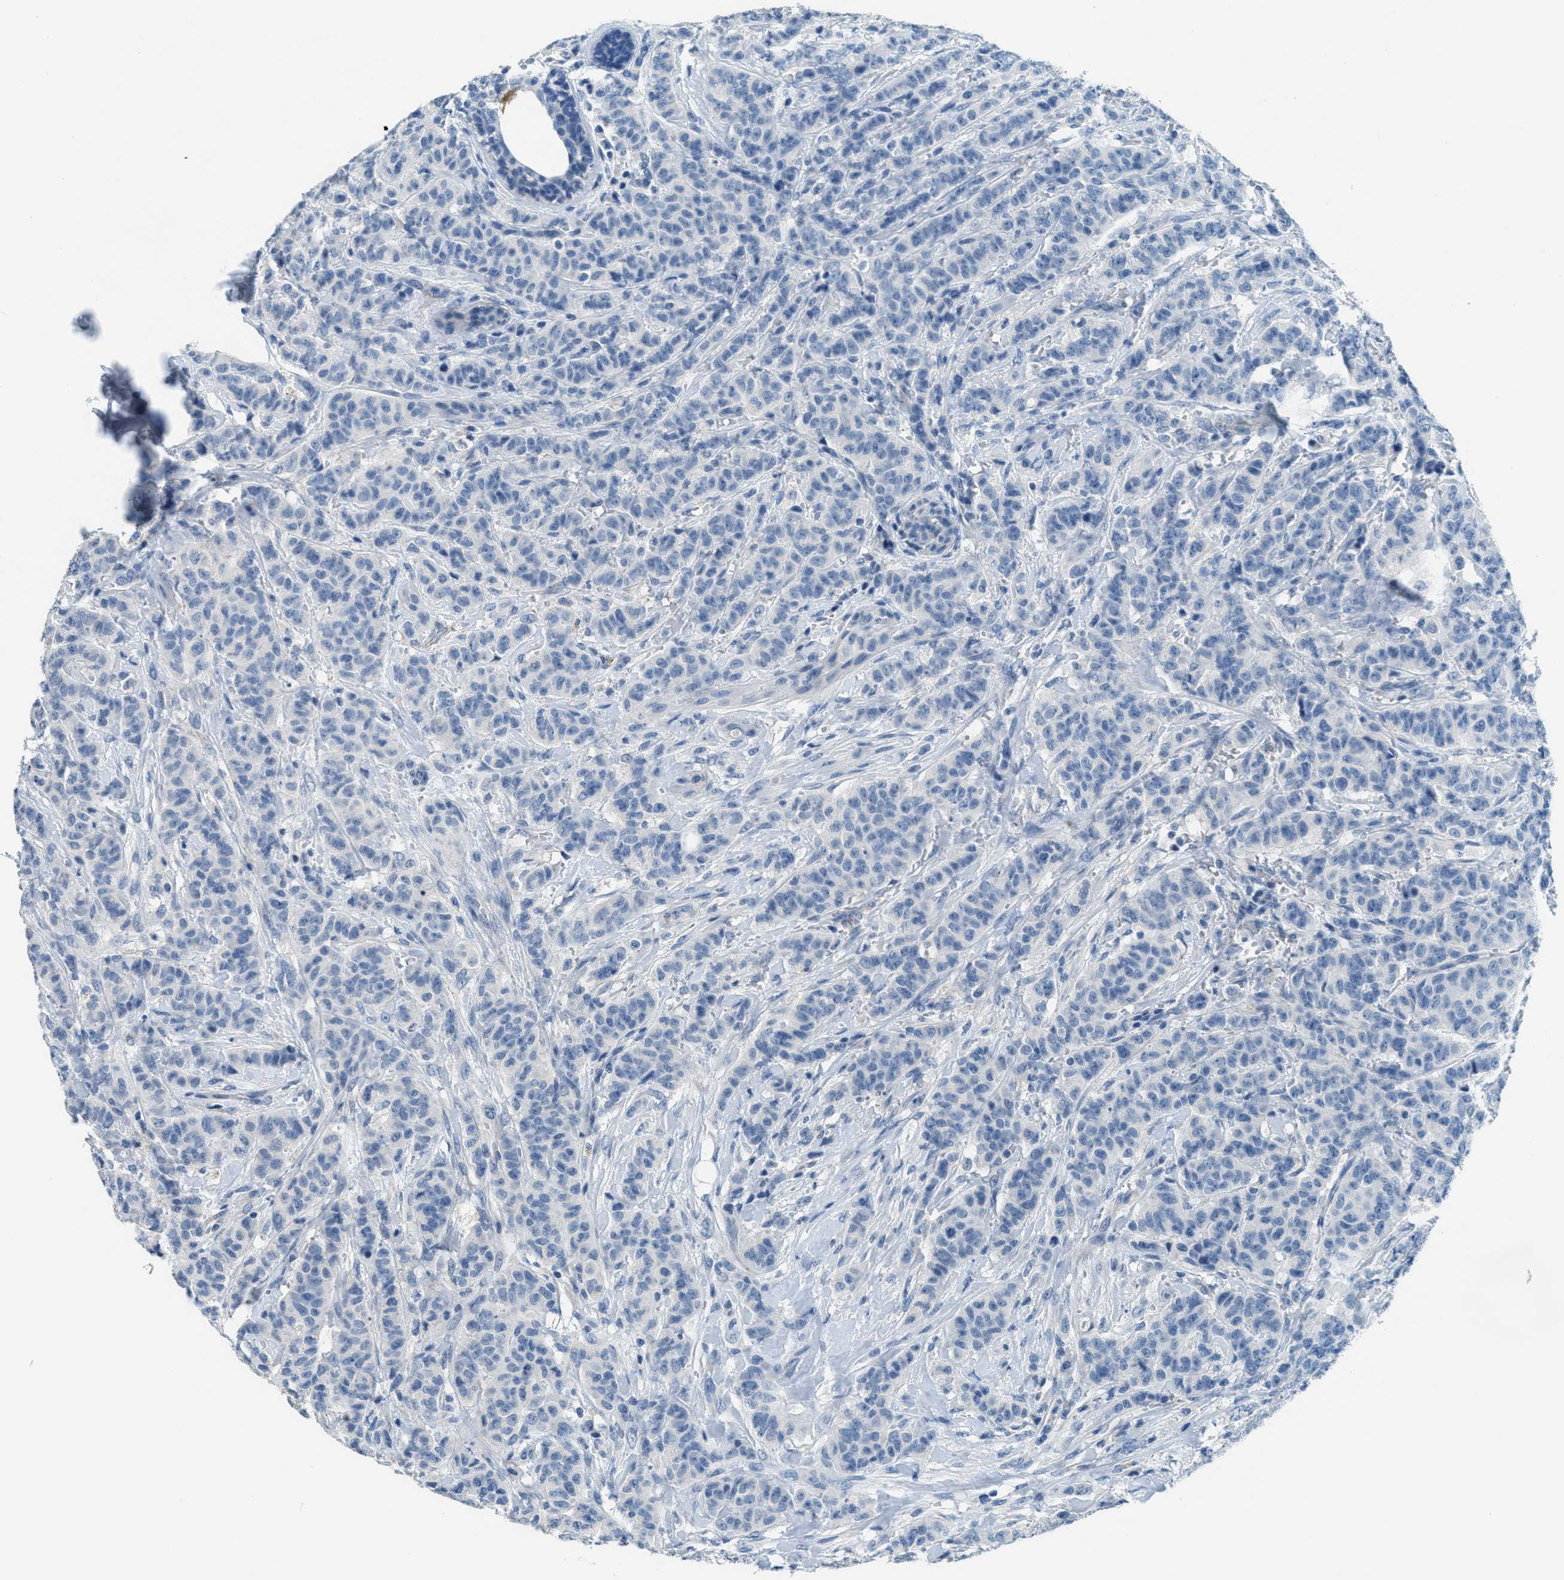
{"staining": {"intensity": "negative", "quantity": "none", "location": "none"}, "tissue": "breast cancer", "cell_type": "Tumor cells", "image_type": "cancer", "snomed": [{"axis": "morphology", "description": "Normal tissue, NOS"}, {"axis": "morphology", "description": "Duct carcinoma"}, {"axis": "topography", "description": "Breast"}], "caption": "This is a image of IHC staining of infiltrating ductal carcinoma (breast), which shows no positivity in tumor cells. (Stains: DAB immunohistochemistry (IHC) with hematoxylin counter stain, Microscopy: brightfield microscopy at high magnification).", "gene": "A2M", "patient": {"sex": "female", "age": 40}}